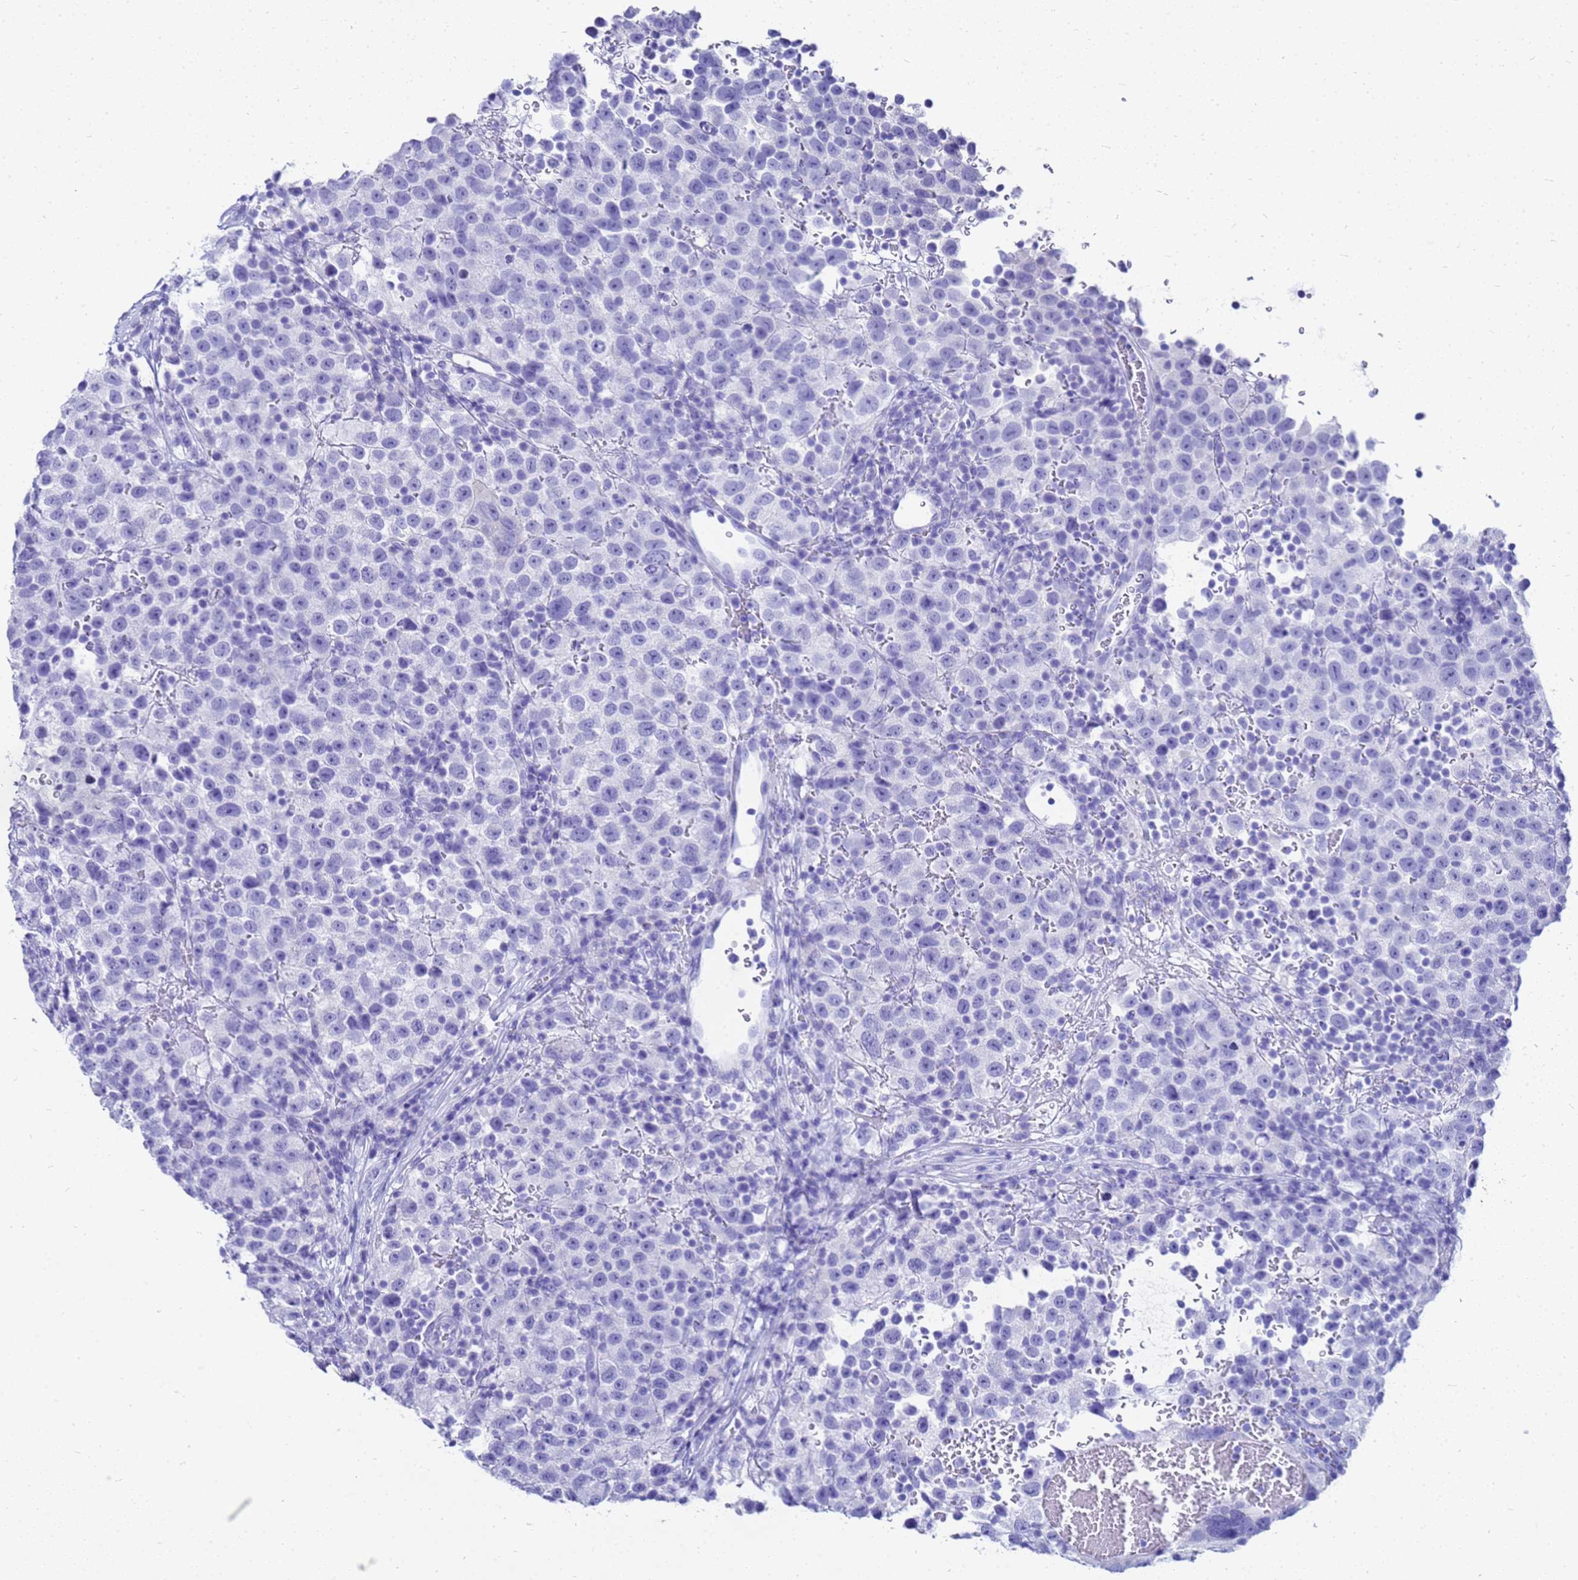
{"staining": {"intensity": "negative", "quantity": "none", "location": "none"}, "tissue": "testis cancer", "cell_type": "Tumor cells", "image_type": "cancer", "snomed": [{"axis": "morphology", "description": "Seminoma, NOS"}, {"axis": "topography", "description": "Testis"}], "caption": "Tumor cells show no significant positivity in testis cancer. Nuclei are stained in blue.", "gene": "CKB", "patient": {"sex": "male", "age": 22}}